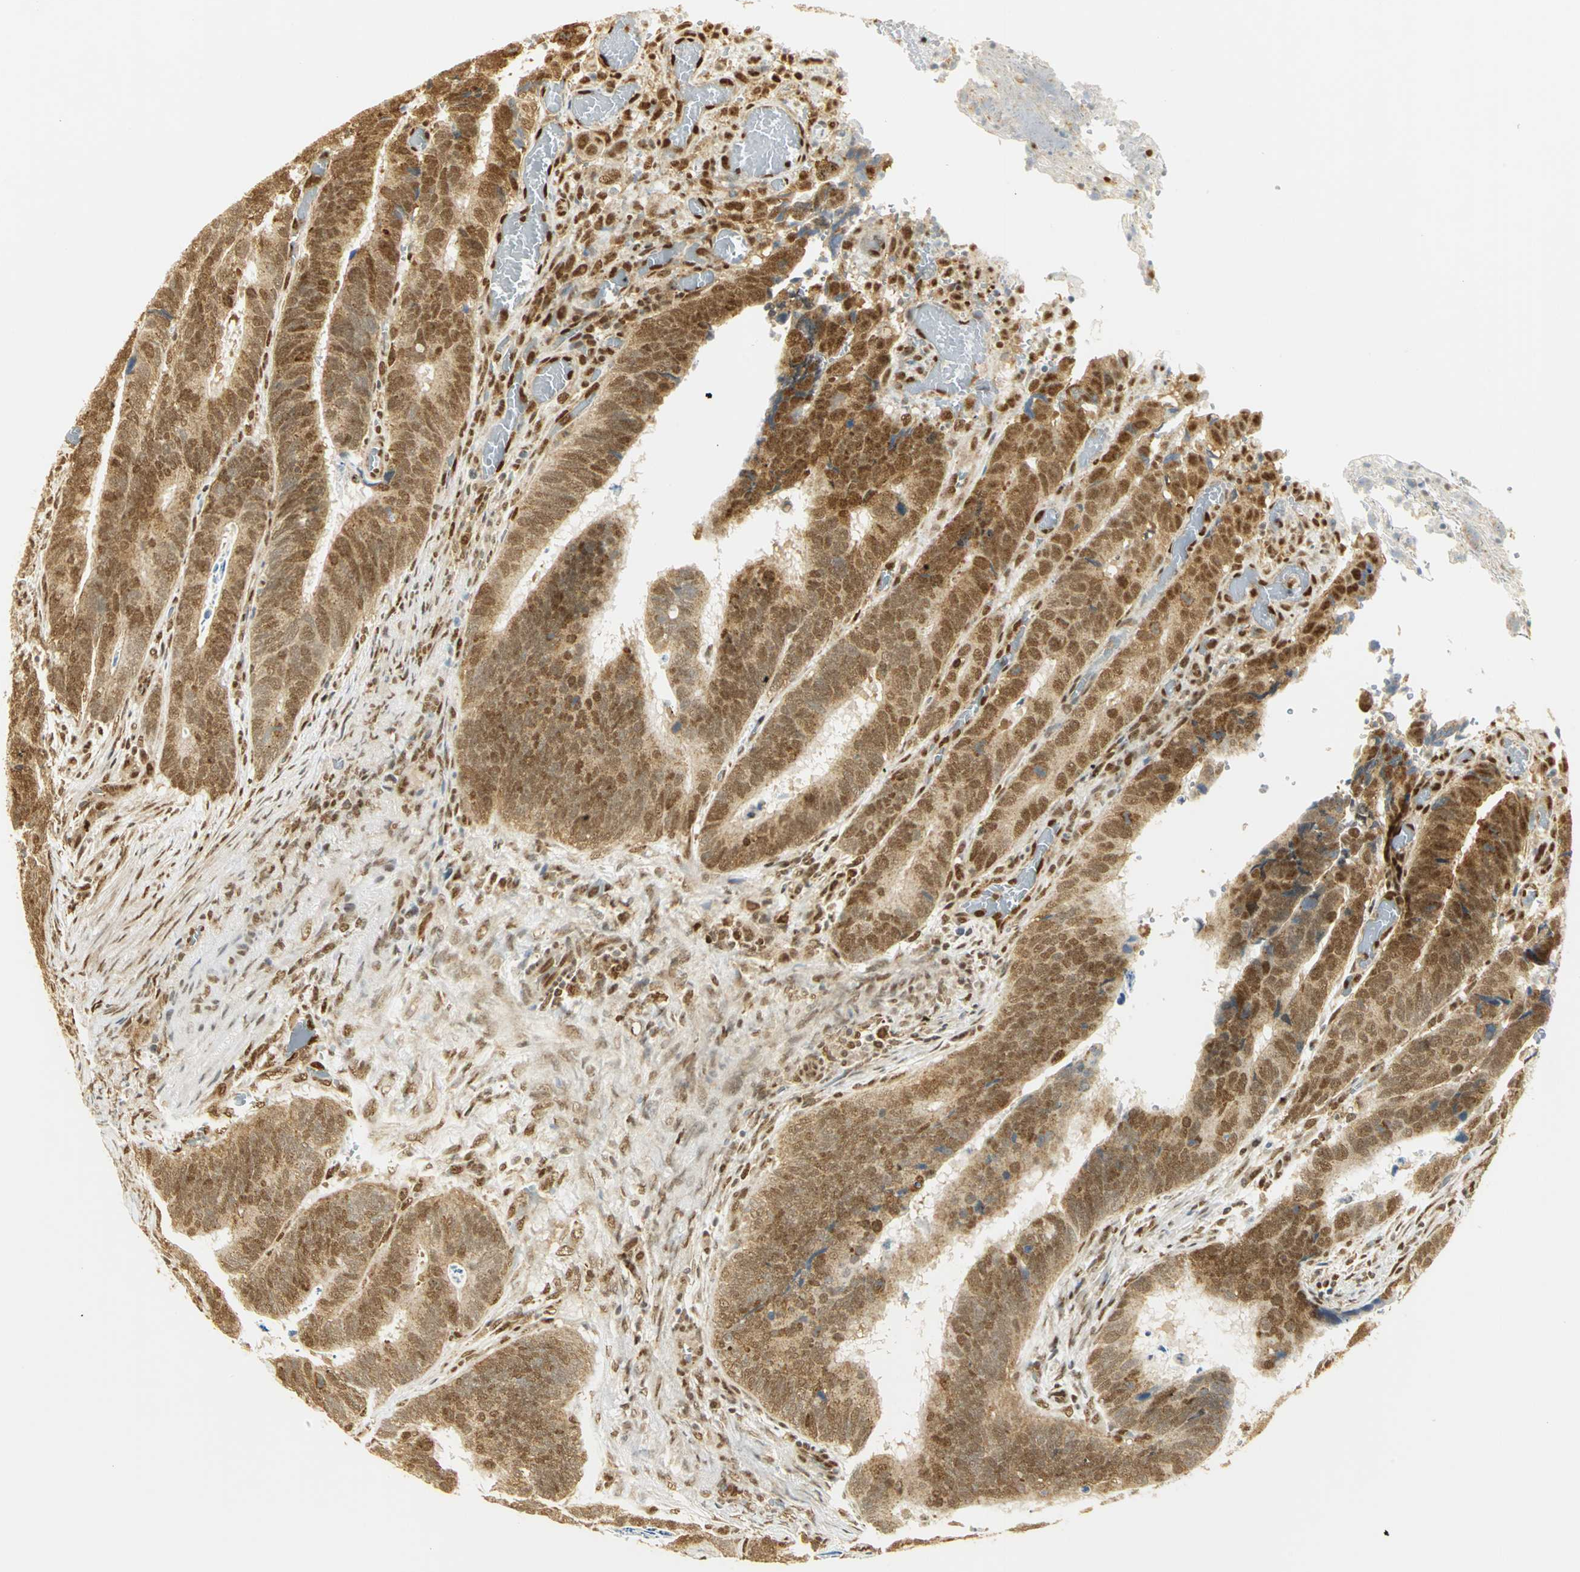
{"staining": {"intensity": "strong", "quantity": ">75%", "location": "cytoplasmic/membranous"}, "tissue": "colorectal cancer", "cell_type": "Tumor cells", "image_type": "cancer", "snomed": [{"axis": "morphology", "description": "Adenocarcinoma, NOS"}, {"axis": "topography", "description": "Colon"}], "caption": "Immunohistochemistry (DAB) staining of colorectal adenocarcinoma displays strong cytoplasmic/membranous protein staining in about >75% of tumor cells.", "gene": "DDX5", "patient": {"sex": "male", "age": 72}}